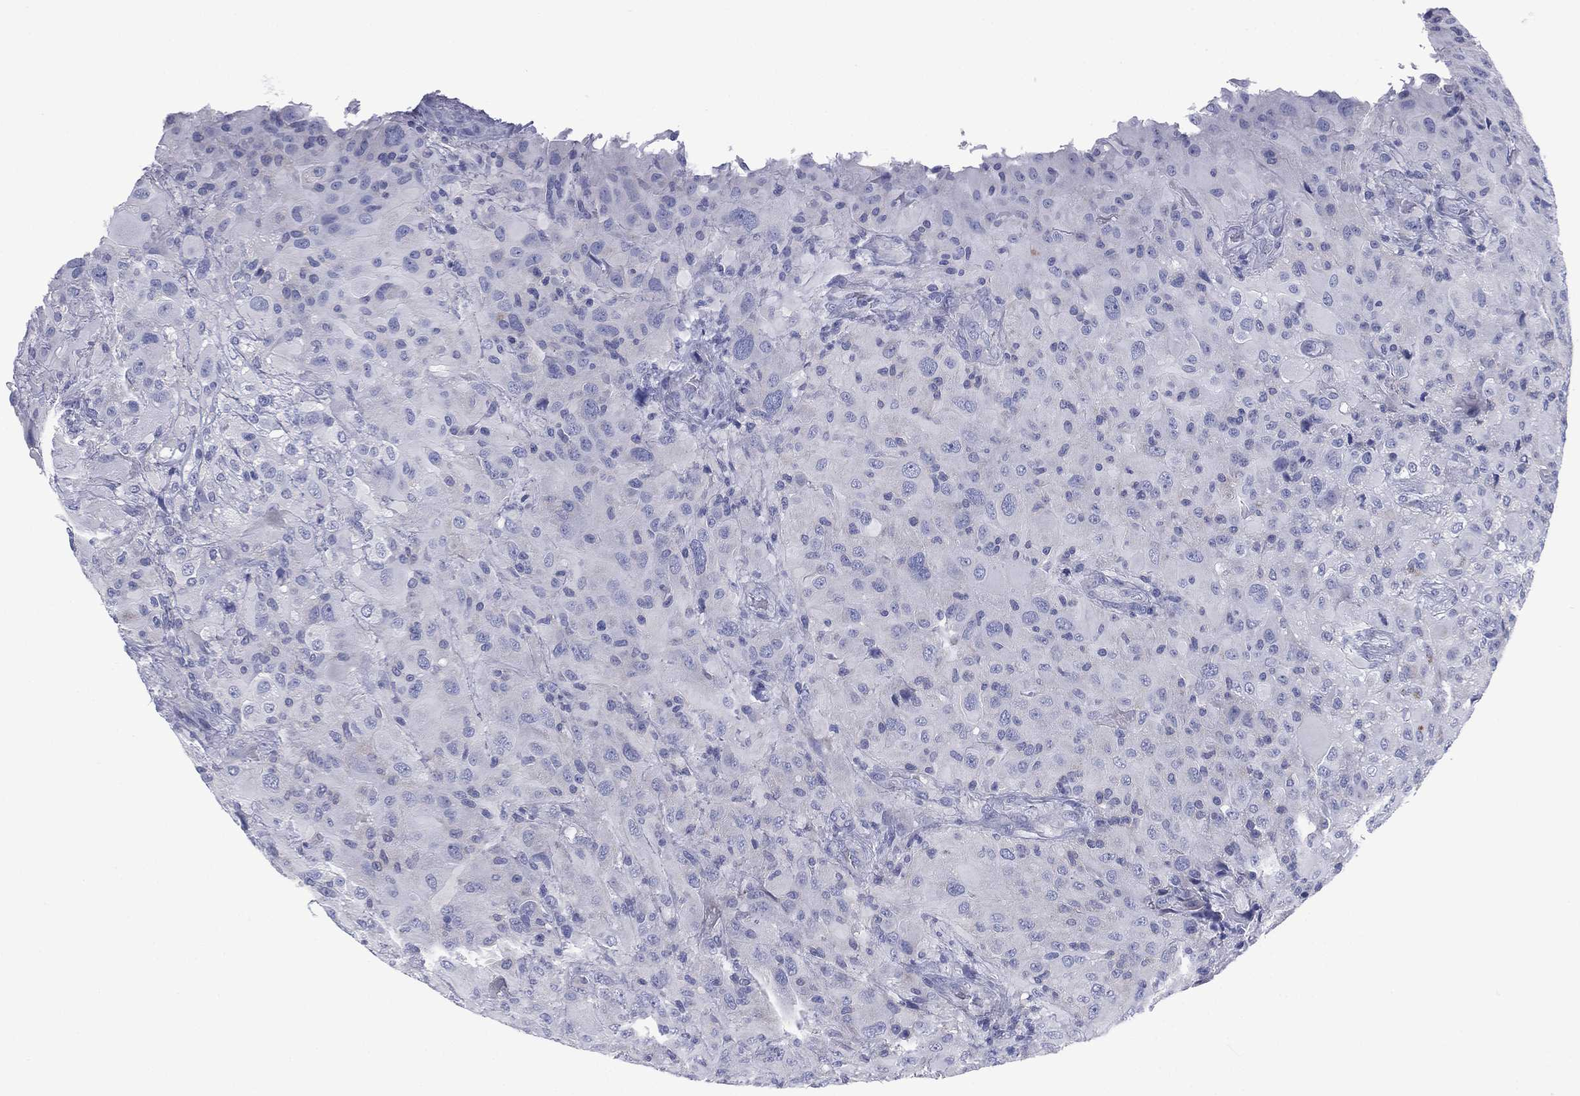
{"staining": {"intensity": "negative", "quantity": "none", "location": "none"}, "tissue": "glioma", "cell_type": "Tumor cells", "image_type": "cancer", "snomed": [{"axis": "morphology", "description": "Glioma, malignant, High grade"}, {"axis": "topography", "description": "Cerebral cortex"}], "caption": "Immunohistochemical staining of malignant high-grade glioma shows no significant positivity in tumor cells.", "gene": "FCER2", "patient": {"sex": "male", "age": 35}}